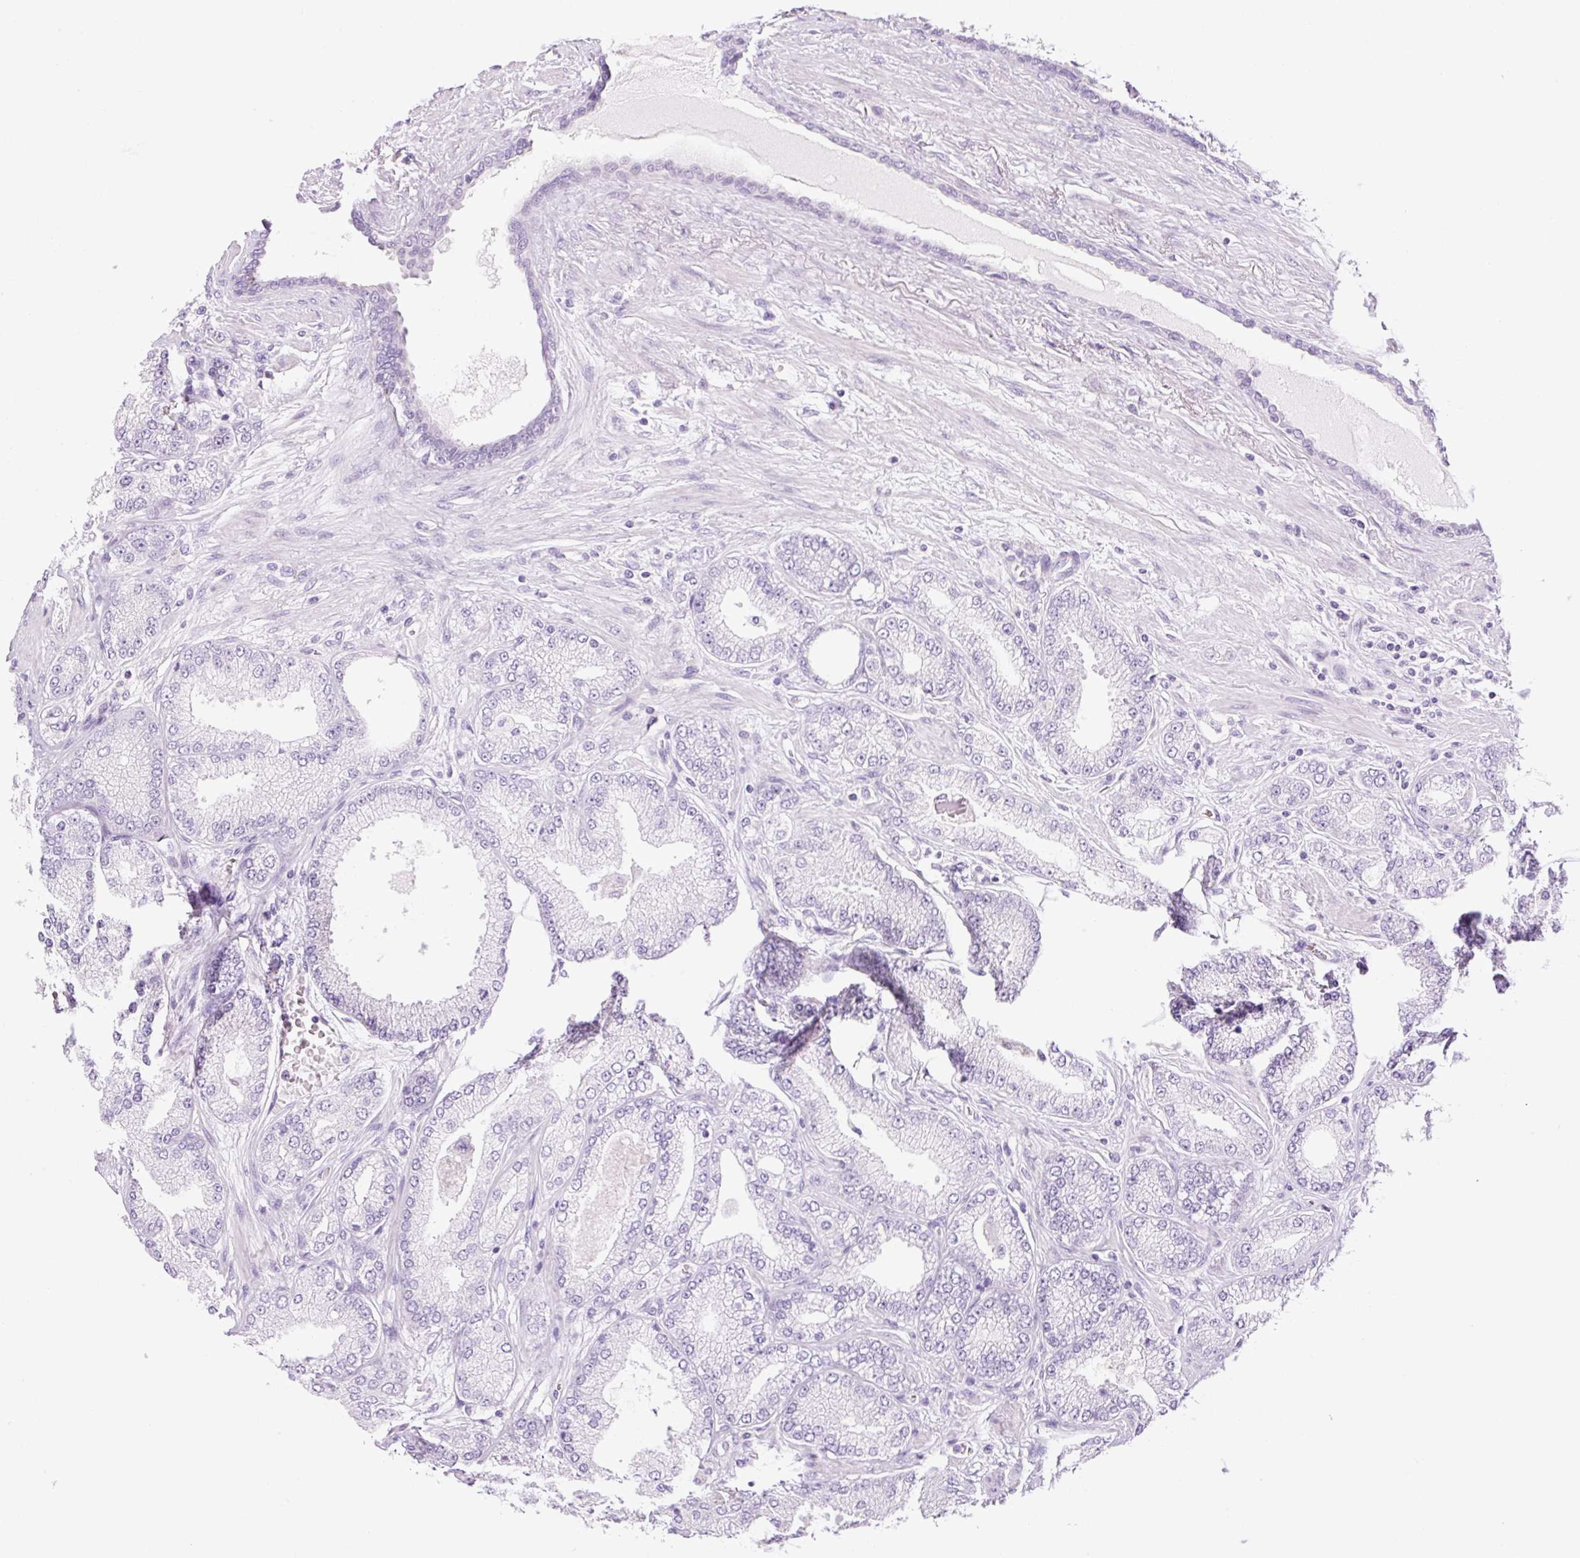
{"staining": {"intensity": "negative", "quantity": "none", "location": "none"}, "tissue": "prostate cancer", "cell_type": "Tumor cells", "image_type": "cancer", "snomed": [{"axis": "morphology", "description": "Adenocarcinoma, High grade"}, {"axis": "topography", "description": "Prostate"}], "caption": "The photomicrograph displays no staining of tumor cells in prostate cancer (high-grade adenocarcinoma).", "gene": "GRID2", "patient": {"sex": "male", "age": 68}}